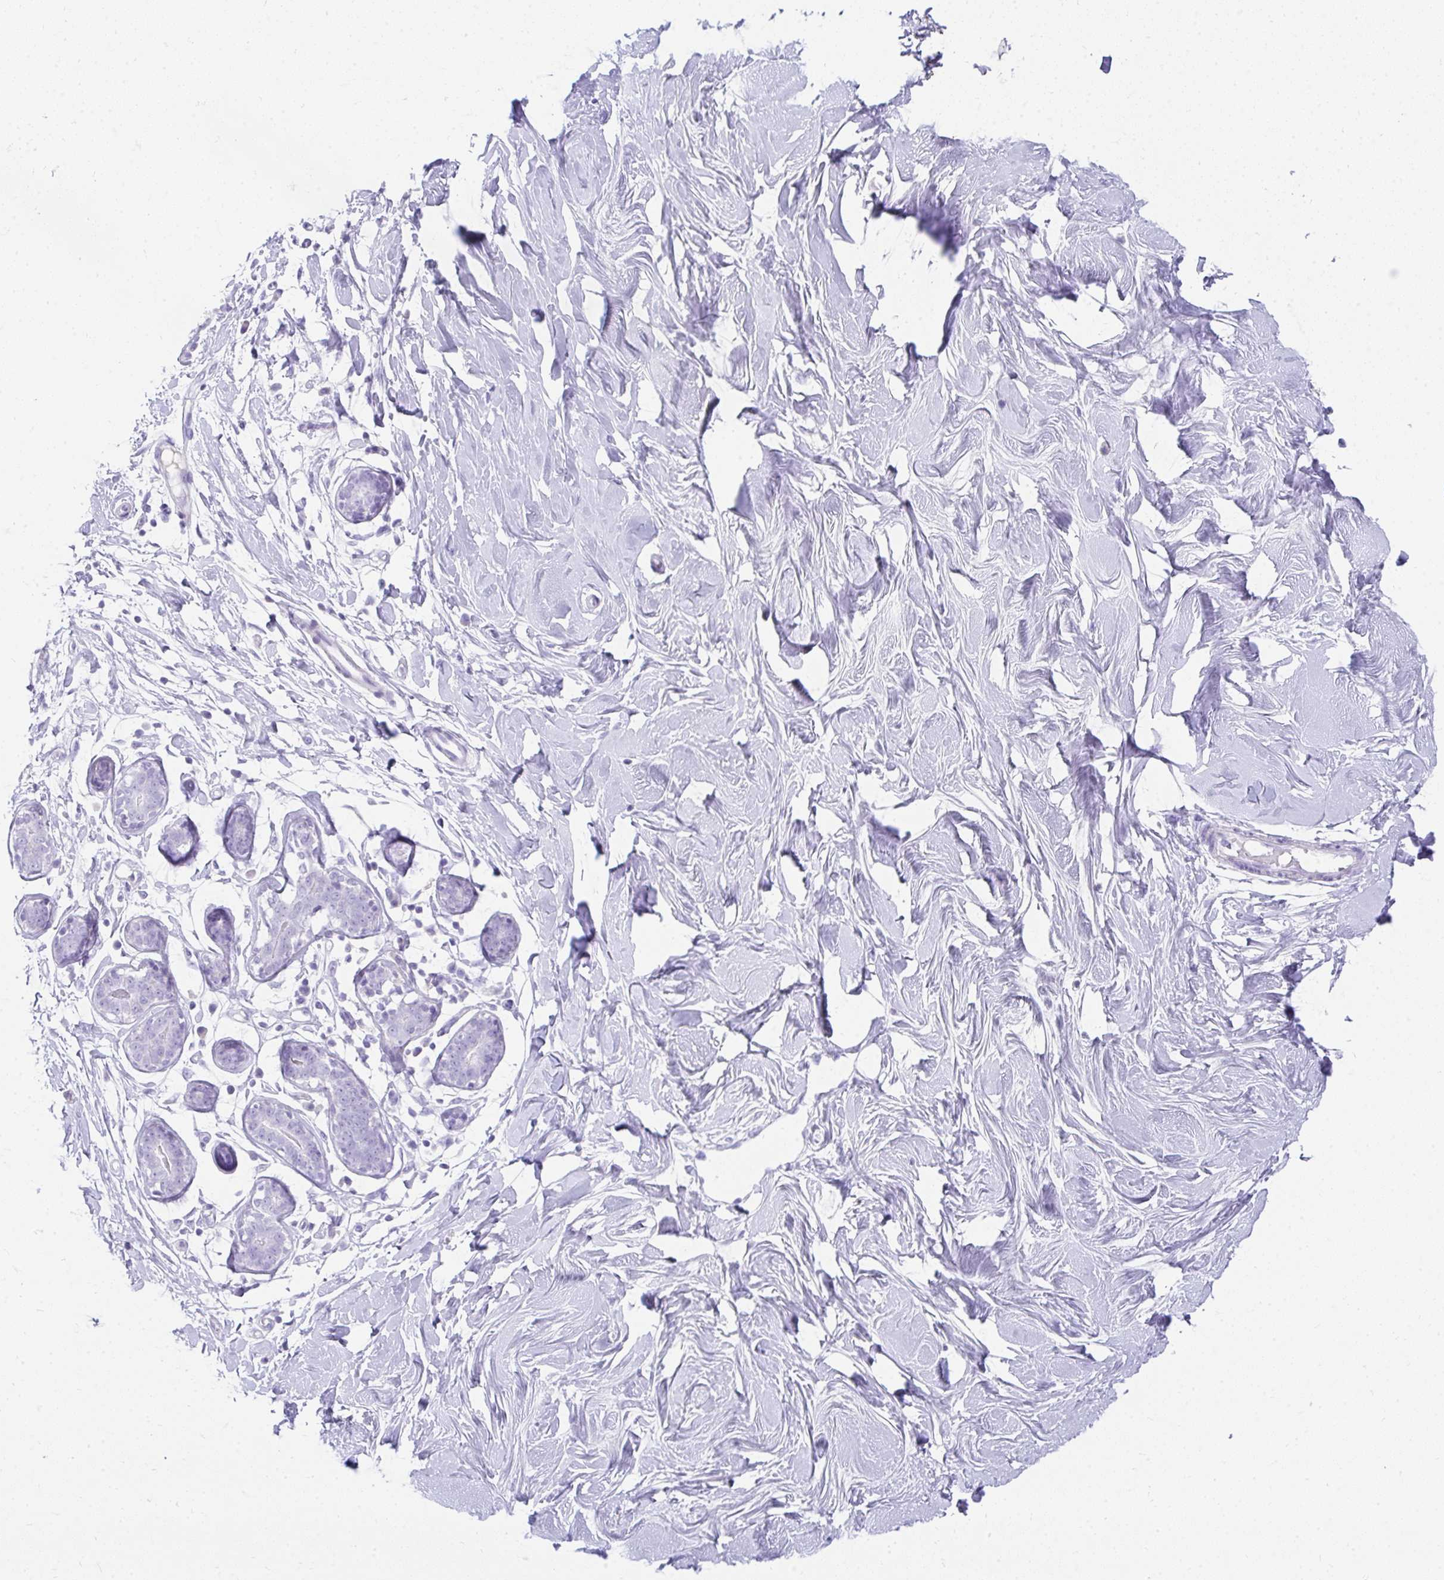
{"staining": {"intensity": "negative", "quantity": "none", "location": "none"}, "tissue": "breast", "cell_type": "Adipocytes", "image_type": "normal", "snomed": [{"axis": "morphology", "description": "Normal tissue, NOS"}, {"axis": "topography", "description": "Breast"}], "caption": "The histopathology image exhibits no significant positivity in adipocytes of breast. (DAB IHC with hematoxylin counter stain).", "gene": "TNNT1", "patient": {"sex": "female", "age": 27}}